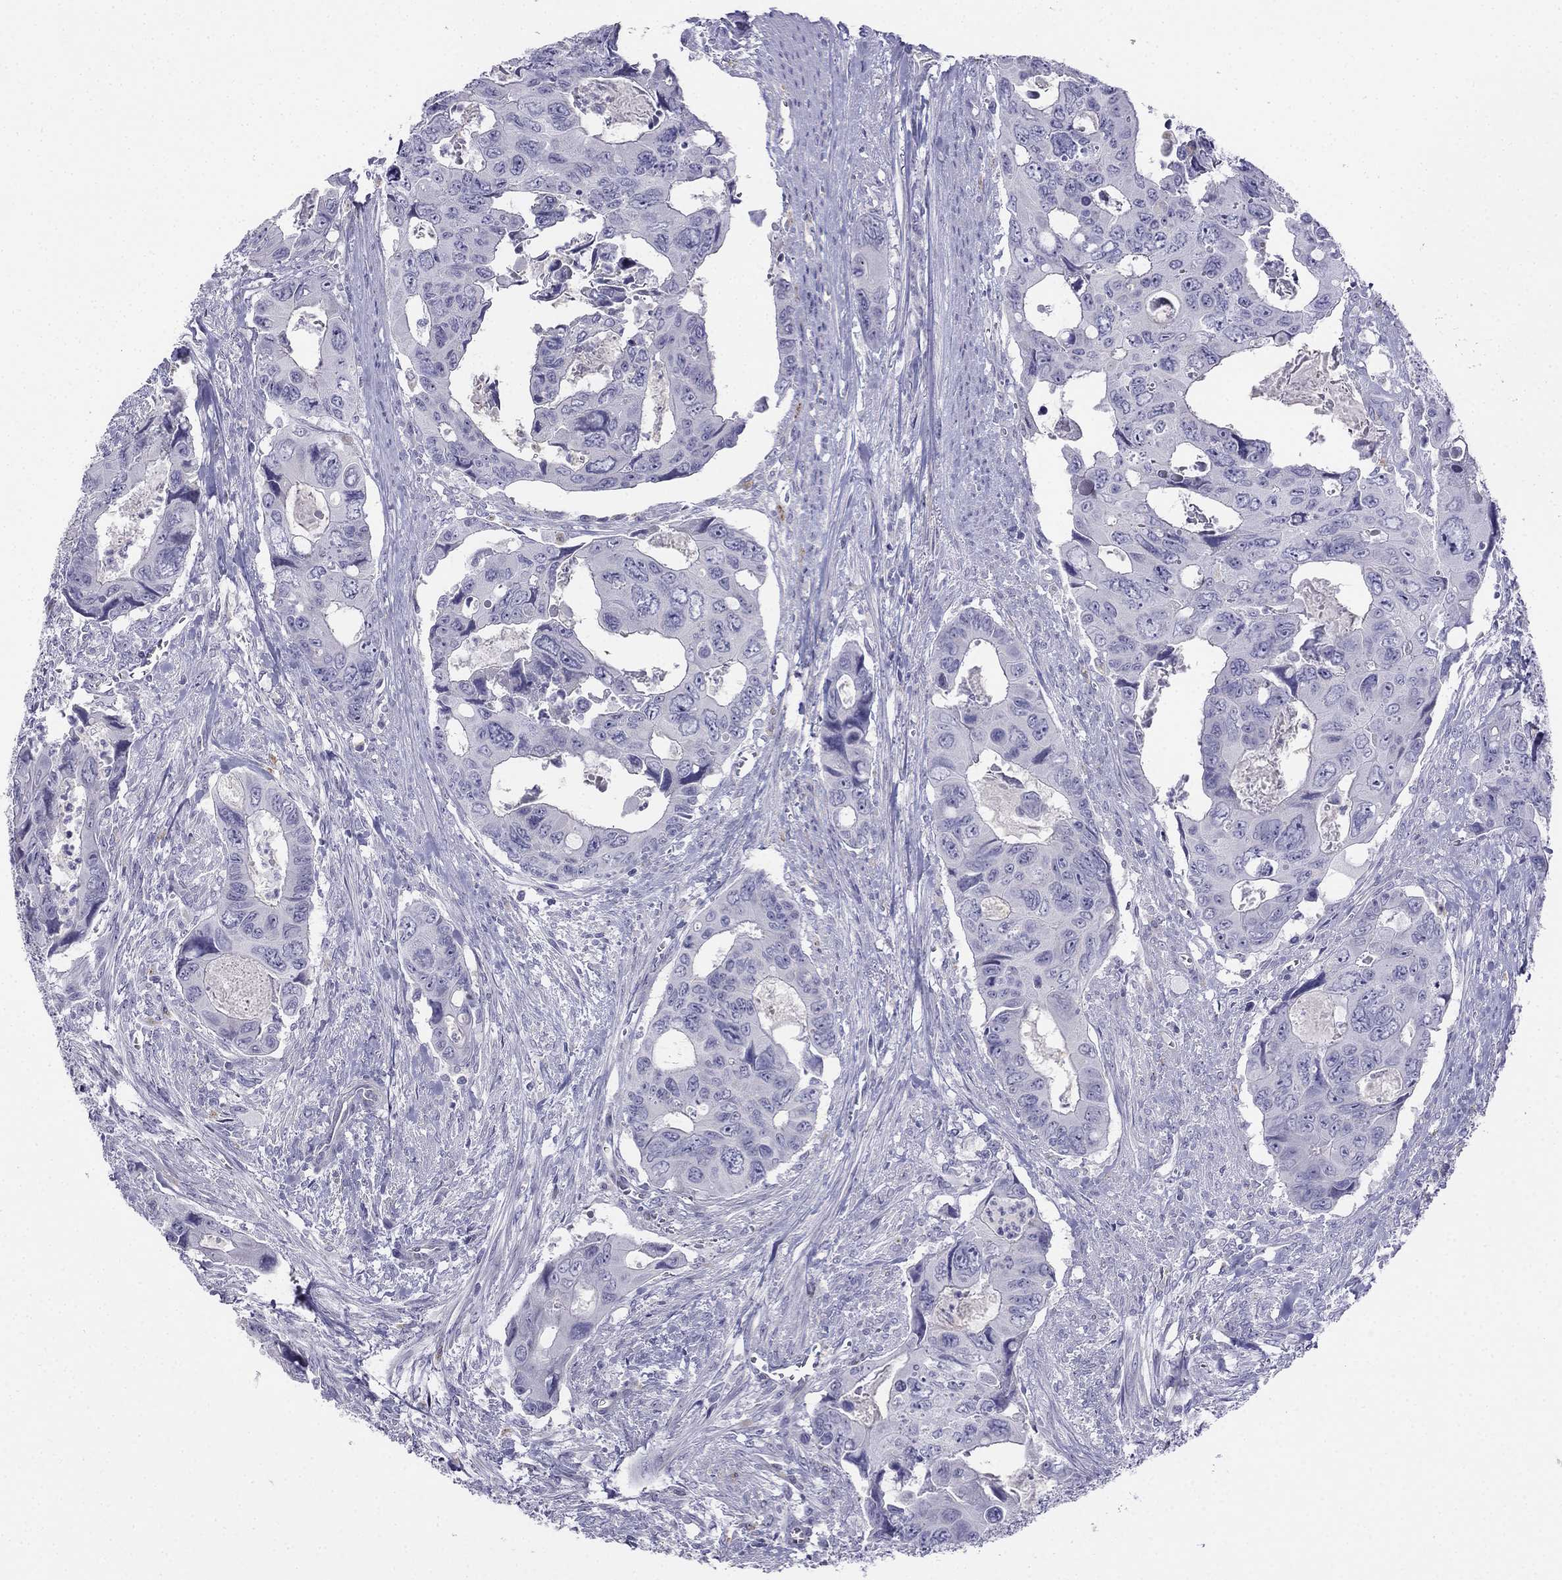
{"staining": {"intensity": "negative", "quantity": "none", "location": "none"}, "tissue": "colorectal cancer", "cell_type": "Tumor cells", "image_type": "cancer", "snomed": [{"axis": "morphology", "description": "Adenocarcinoma, NOS"}, {"axis": "topography", "description": "Rectum"}], "caption": "Tumor cells show no significant positivity in colorectal cancer.", "gene": "ALOXE3", "patient": {"sex": "male", "age": 62}}